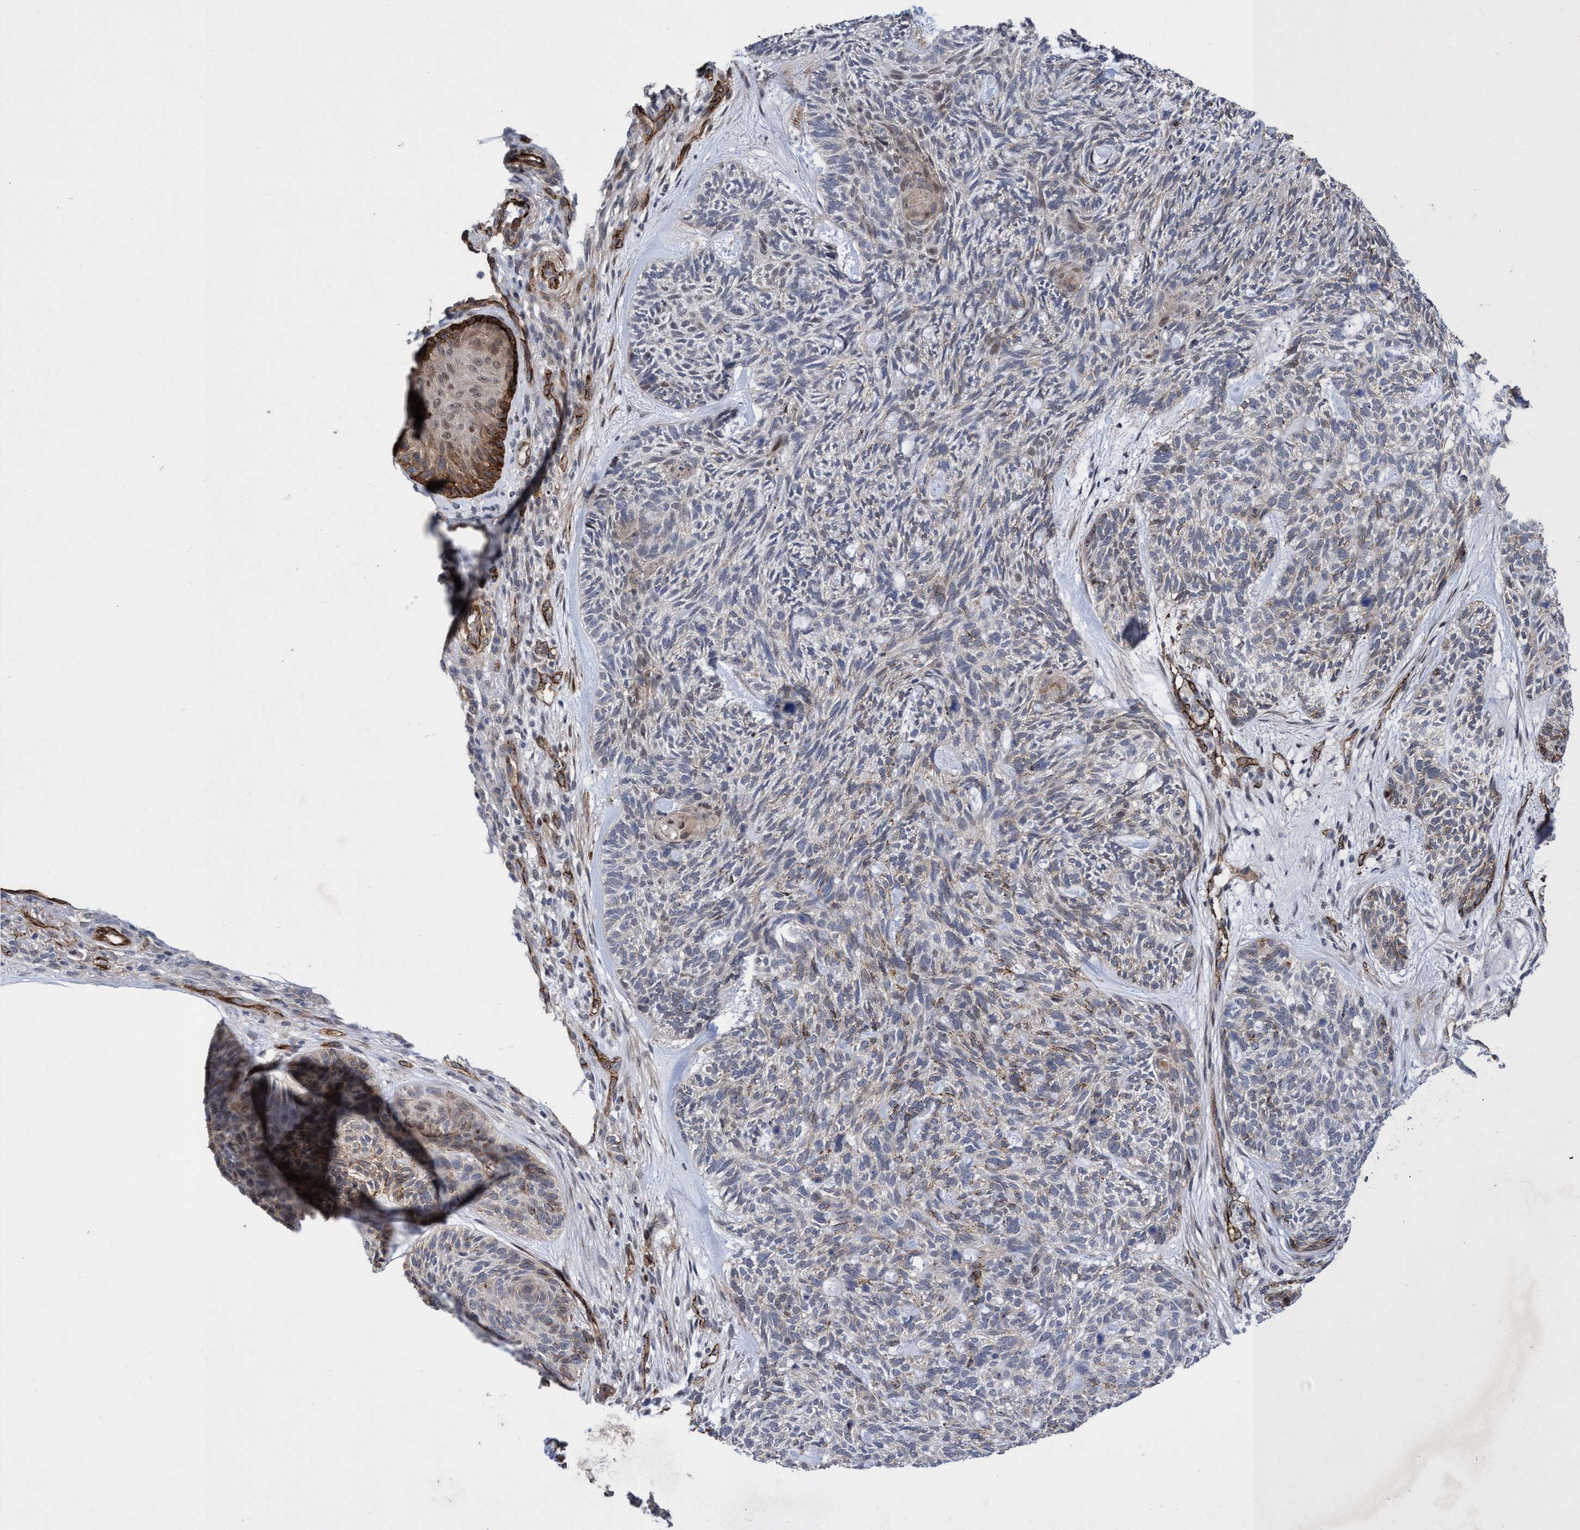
{"staining": {"intensity": "weak", "quantity": "25%-75%", "location": "cytoplasmic/membranous"}, "tissue": "skin cancer", "cell_type": "Tumor cells", "image_type": "cancer", "snomed": [{"axis": "morphology", "description": "Basal cell carcinoma"}, {"axis": "topography", "description": "Skin"}], "caption": "DAB (3,3'-diaminobenzidine) immunohistochemical staining of human skin cancer exhibits weak cytoplasmic/membranous protein expression in about 25%-75% of tumor cells. Immunohistochemistry (ihc) stains the protein in brown and the nuclei are stained blue.", "gene": "ZNF750", "patient": {"sex": "male", "age": 55}}